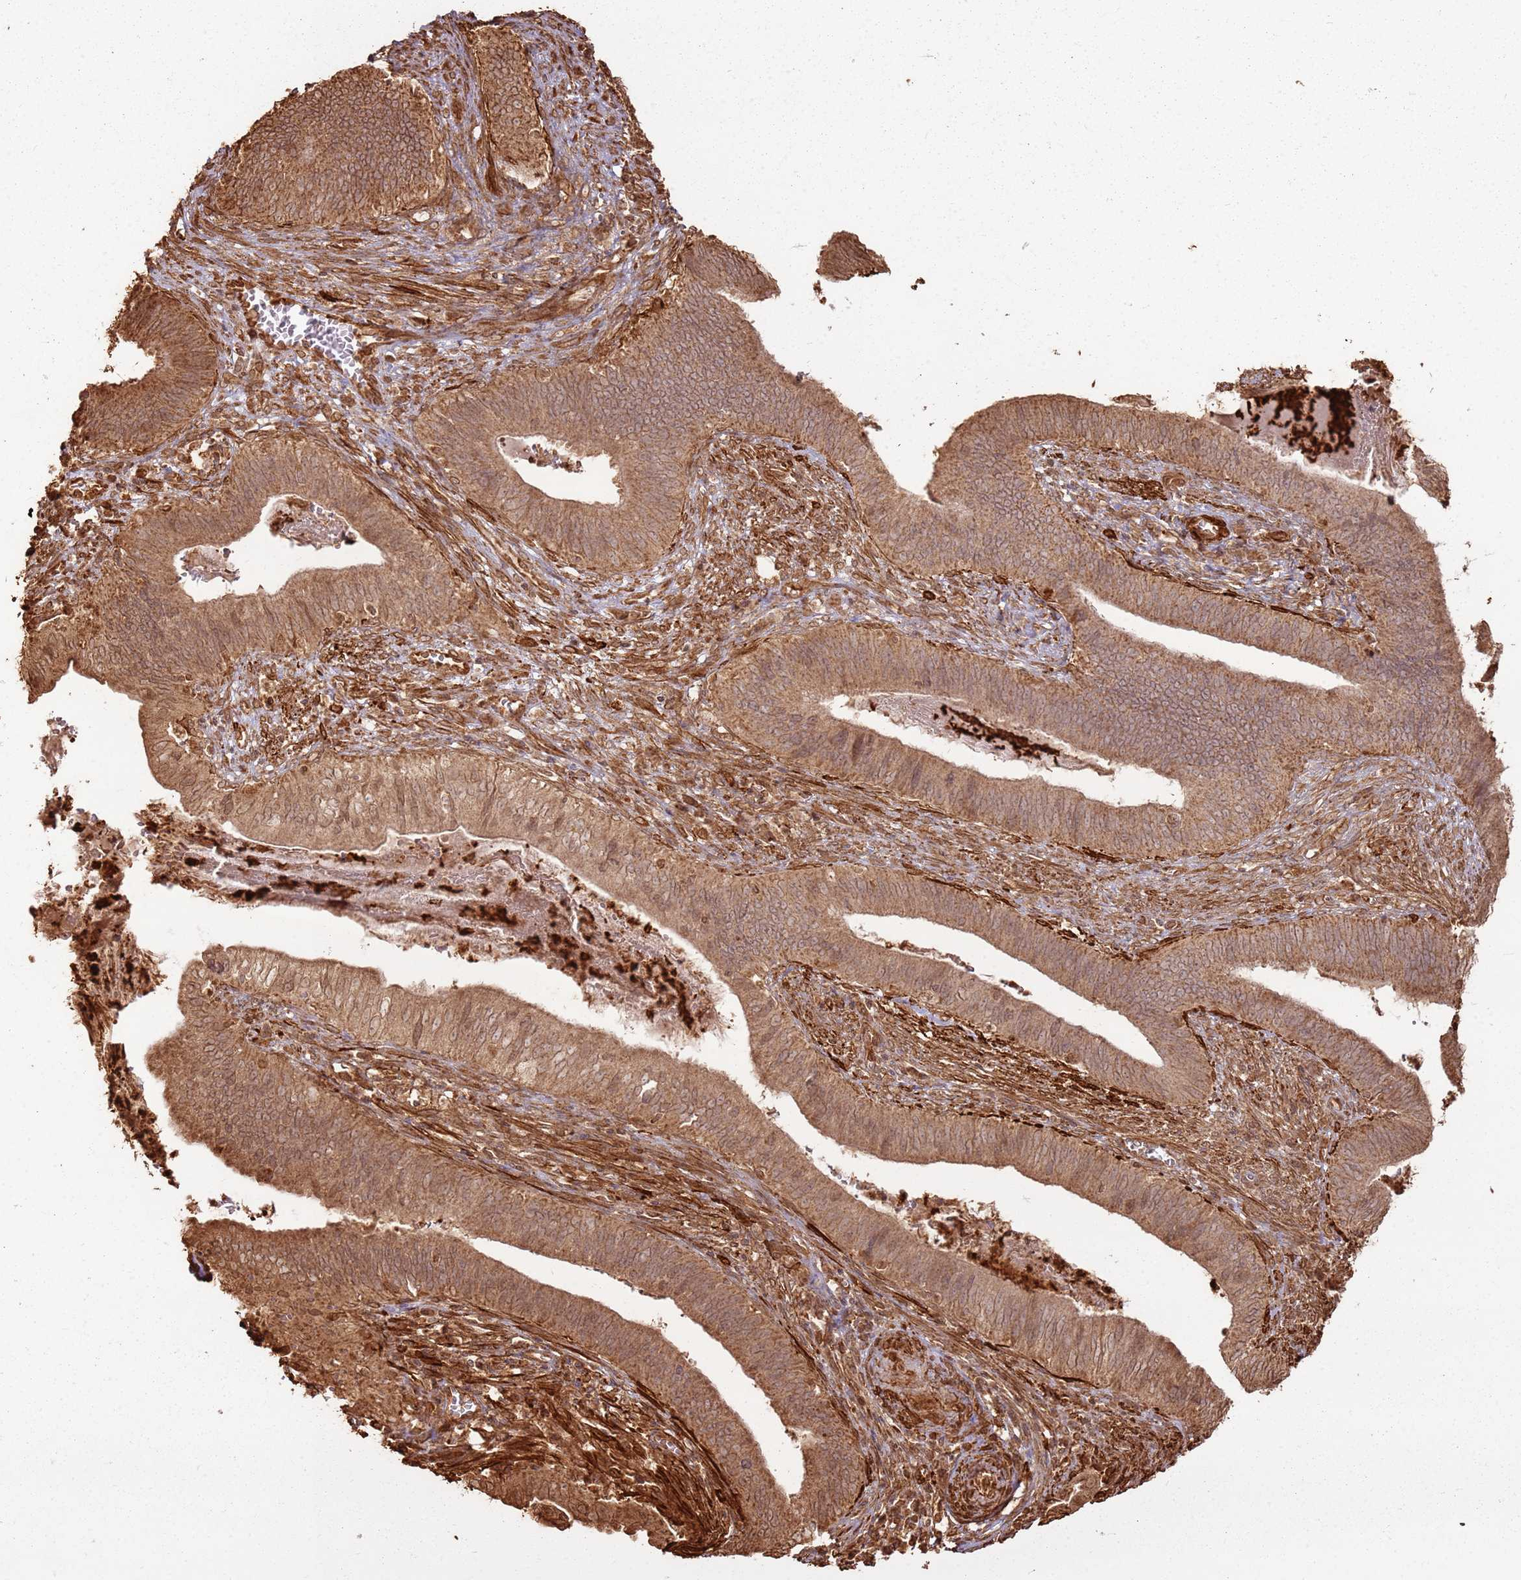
{"staining": {"intensity": "moderate", "quantity": ">75%", "location": "cytoplasmic/membranous"}, "tissue": "cervical cancer", "cell_type": "Tumor cells", "image_type": "cancer", "snomed": [{"axis": "morphology", "description": "Adenocarcinoma, NOS"}, {"axis": "topography", "description": "Cervix"}], "caption": "Cervical cancer stained with a protein marker displays moderate staining in tumor cells.", "gene": "DDX59", "patient": {"sex": "female", "age": 42}}